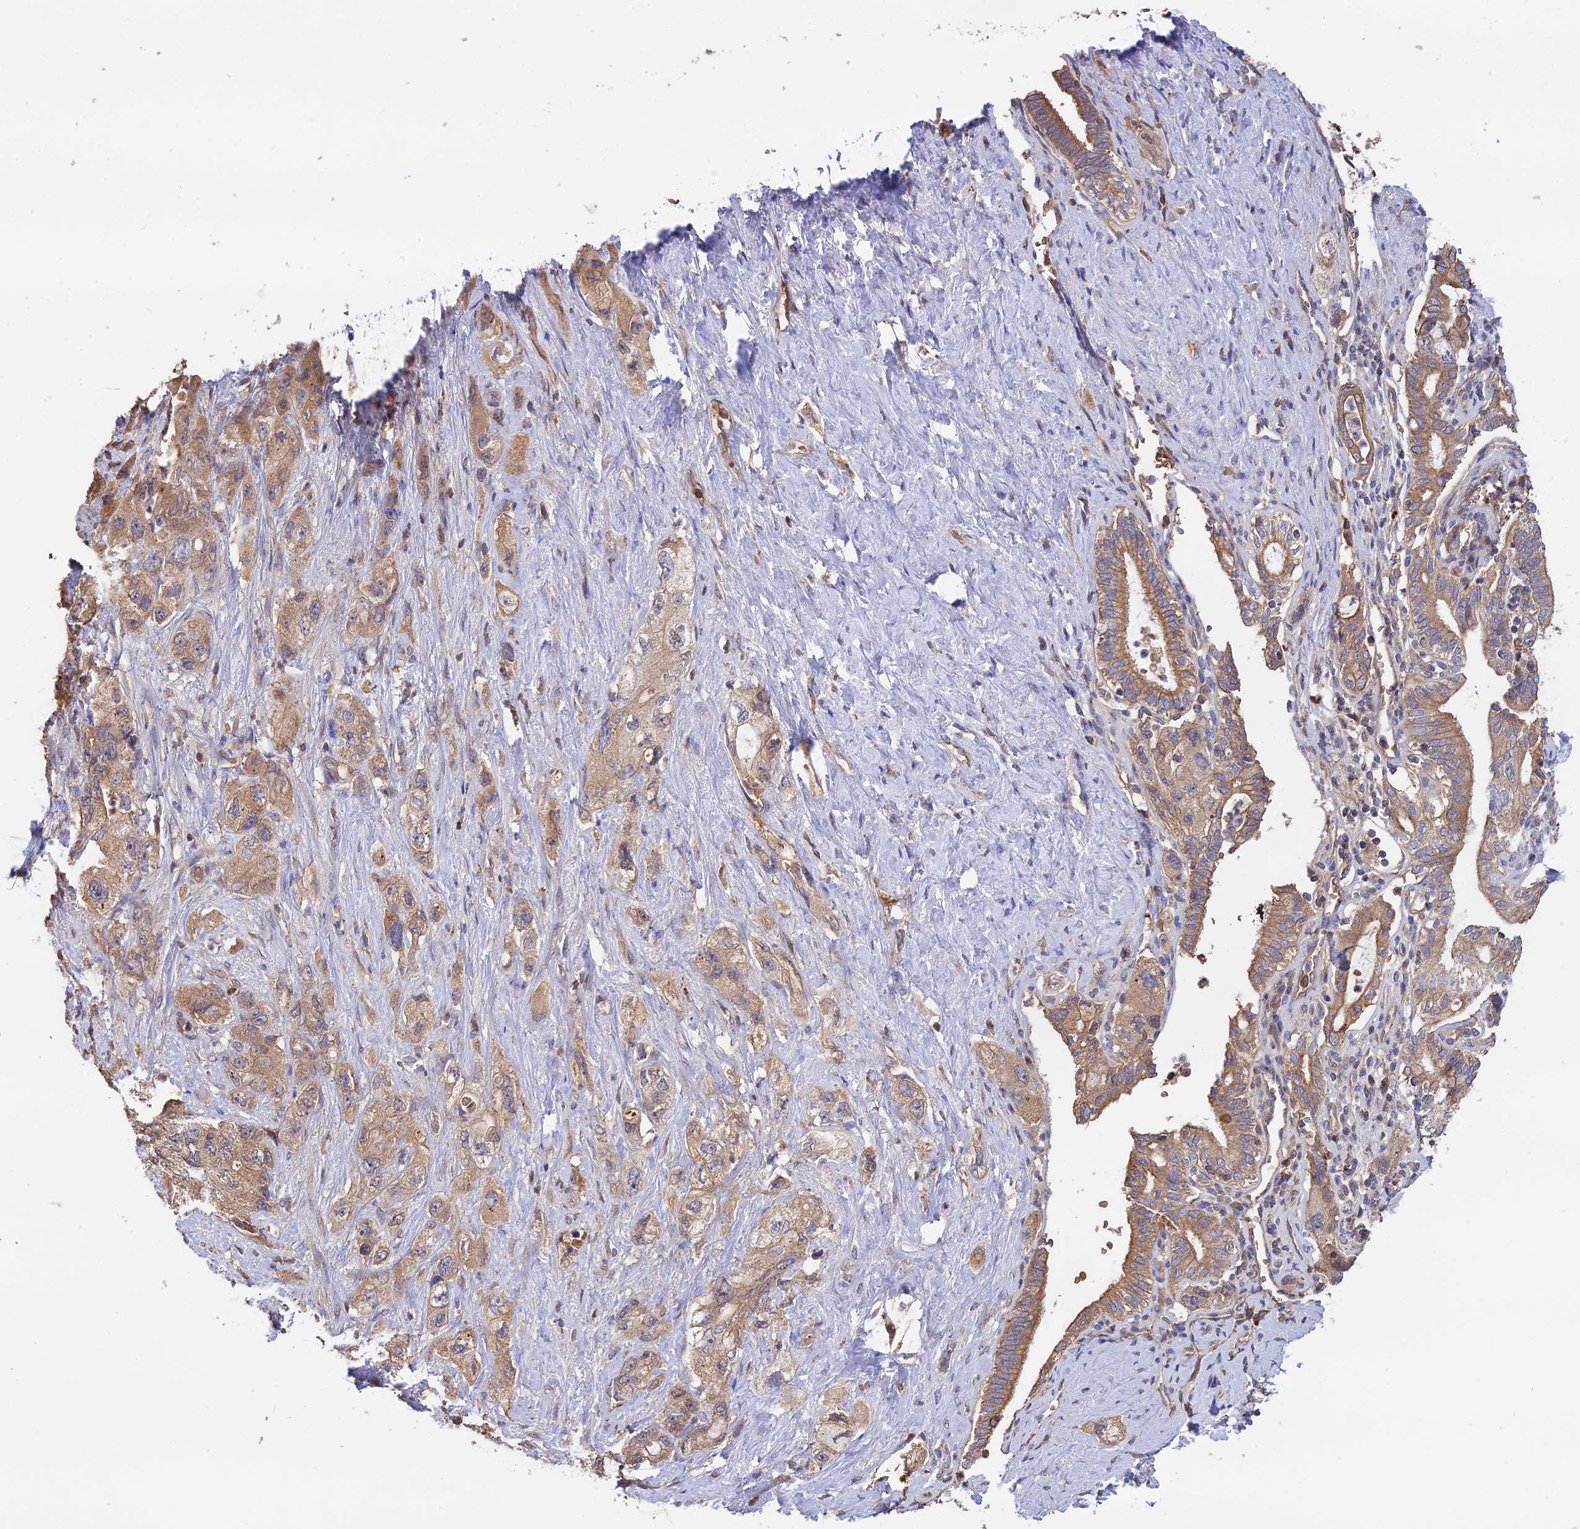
{"staining": {"intensity": "moderate", "quantity": ">75%", "location": "cytoplasmic/membranous"}, "tissue": "pancreatic cancer", "cell_type": "Tumor cells", "image_type": "cancer", "snomed": [{"axis": "morphology", "description": "Adenocarcinoma, NOS"}, {"axis": "topography", "description": "Pancreas"}], "caption": "Pancreatic adenocarcinoma stained with immunohistochemistry displays moderate cytoplasmic/membranous staining in approximately >75% of tumor cells.", "gene": "GALR2", "patient": {"sex": "female", "age": 73}}